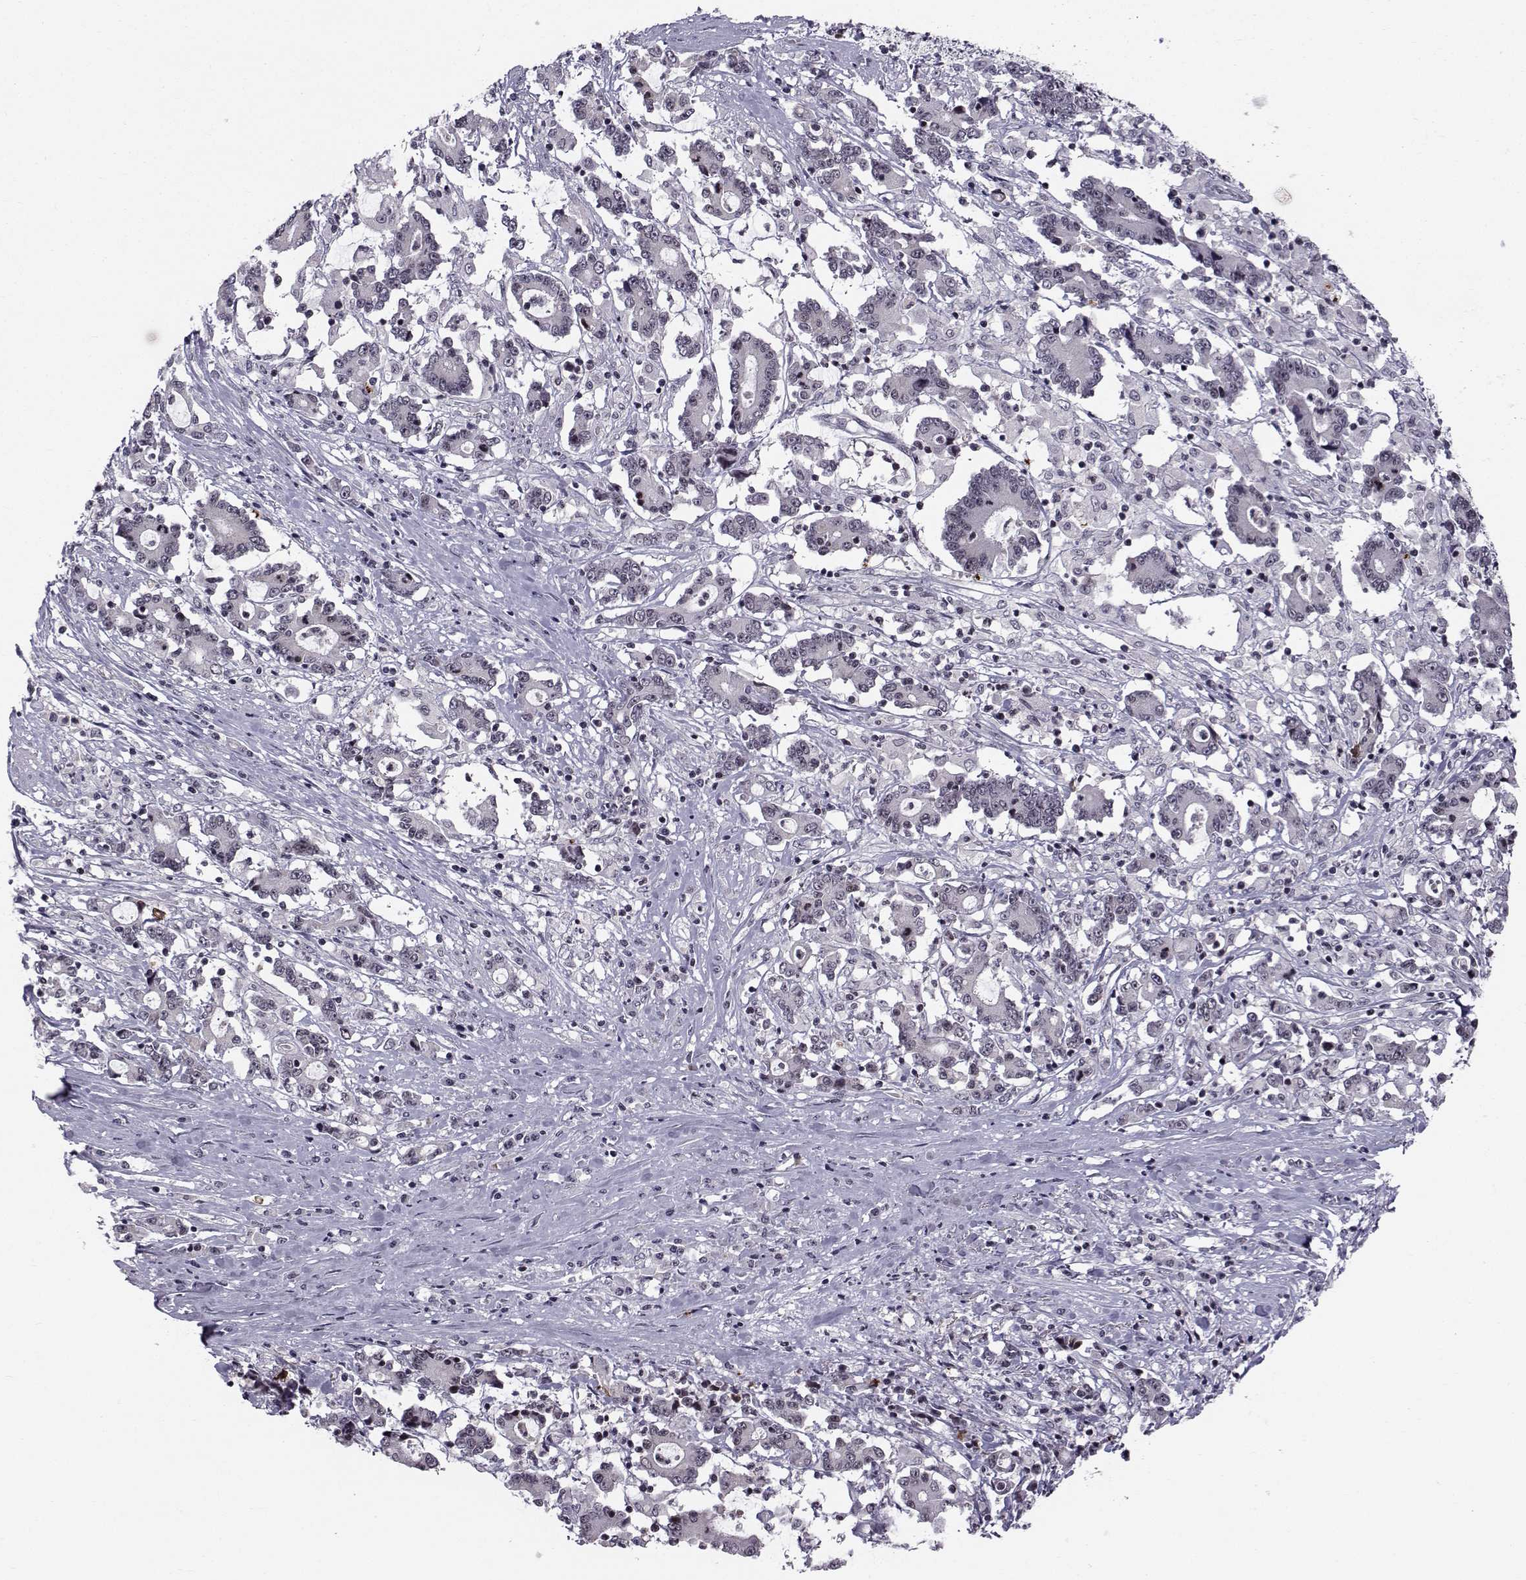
{"staining": {"intensity": "negative", "quantity": "none", "location": "none"}, "tissue": "stomach cancer", "cell_type": "Tumor cells", "image_type": "cancer", "snomed": [{"axis": "morphology", "description": "Adenocarcinoma, NOS"}, {"axis": "topography", "description": "Stomach, upper"}], "caption": "Immunohistochemistry (IHC) of adenocarcinoma (stomach) shows no staining in tumor cells. The staining is performed using DAB (3,3'-diaminobenzidine) brown chromogen with nuclei counter-stained in using hematoxylin.", "gene": "MARCHF4", "patient": {"sex": "male", "age": 68}}